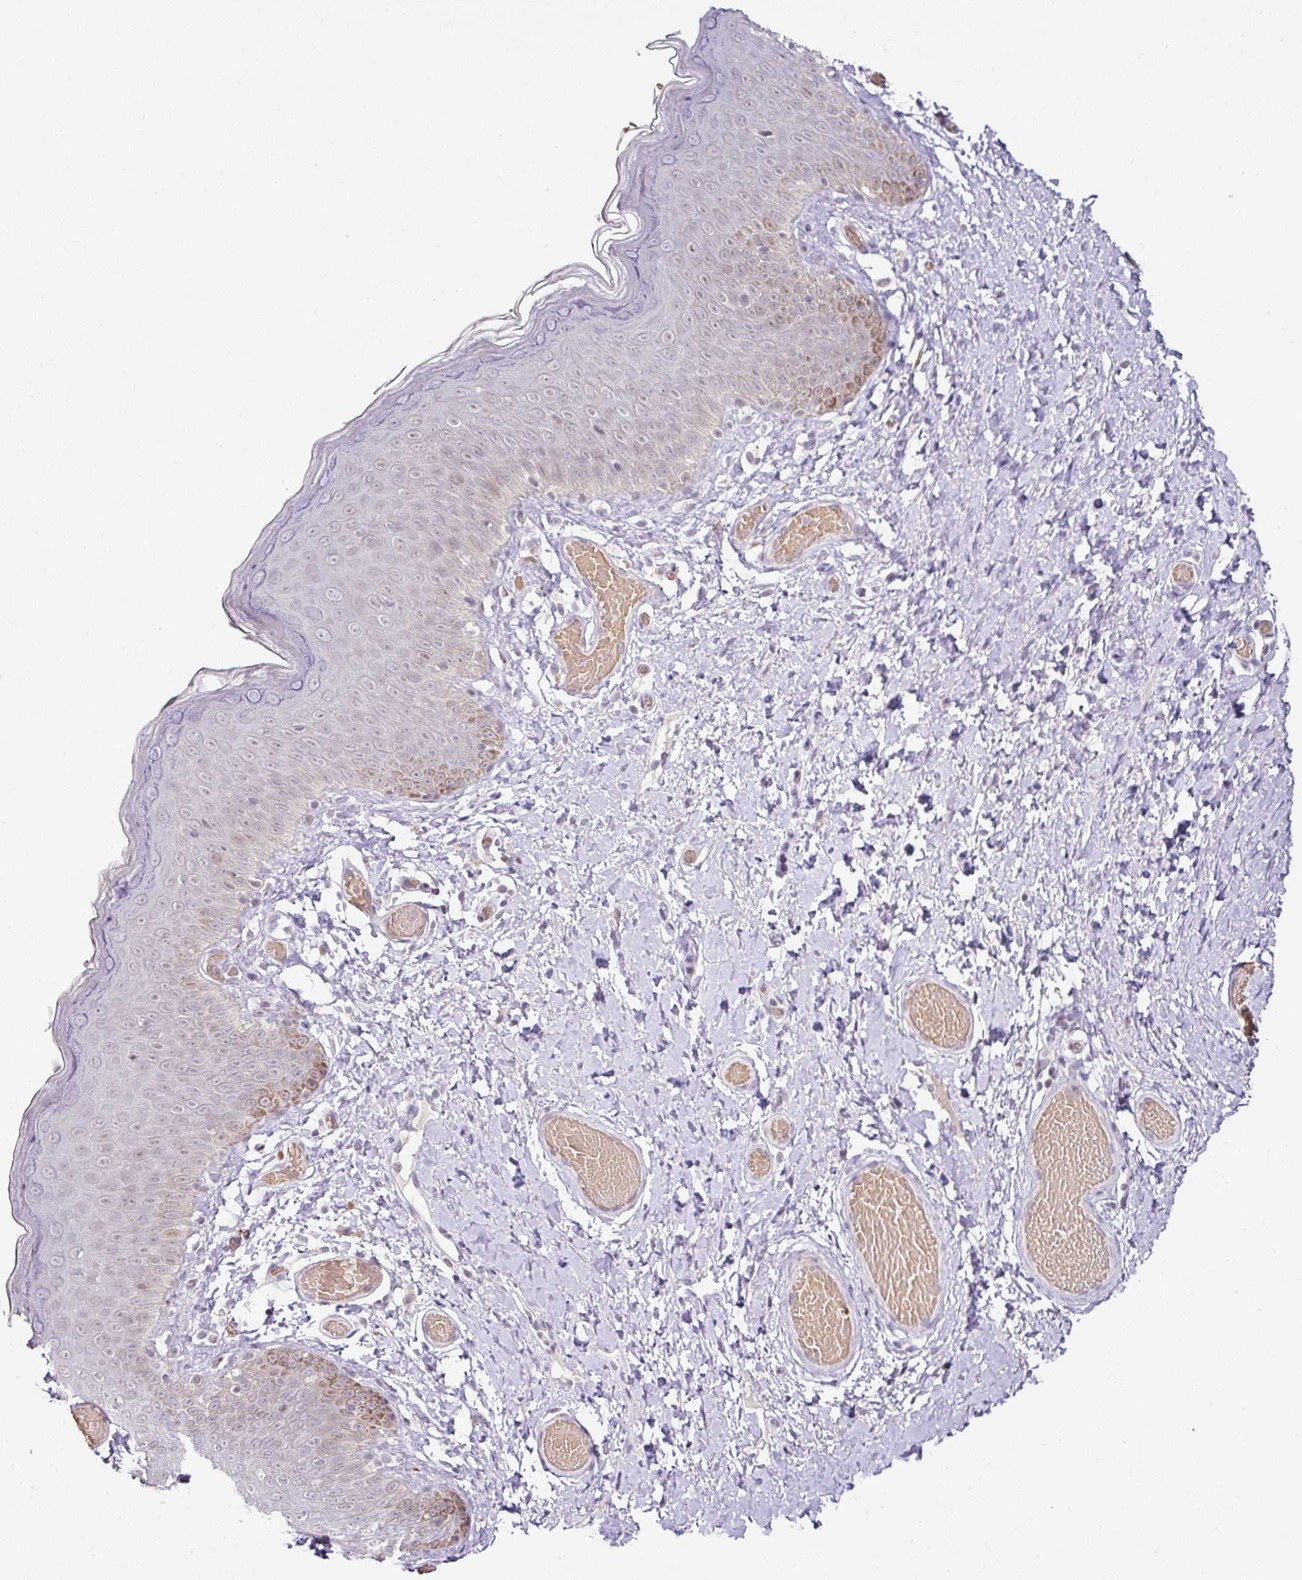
{"staining": {"intensity": "moderate", "quantity": "<25%", "location": "nuclear"}, "tissue": "skin", "cell_type": "Epidermal cells", "image_type": "normal", "snomed": [{"axis": "morphology", "description": "Normal tissue, NOS"}, {"axis": "topography", "description": "Anal"}], "caption": "Moderate nuclear protein positivity is identified in approximately <25% of epidermal cells in skin.", "gene": "PARP2", "patient": {"sex": "female", "age": 40}}